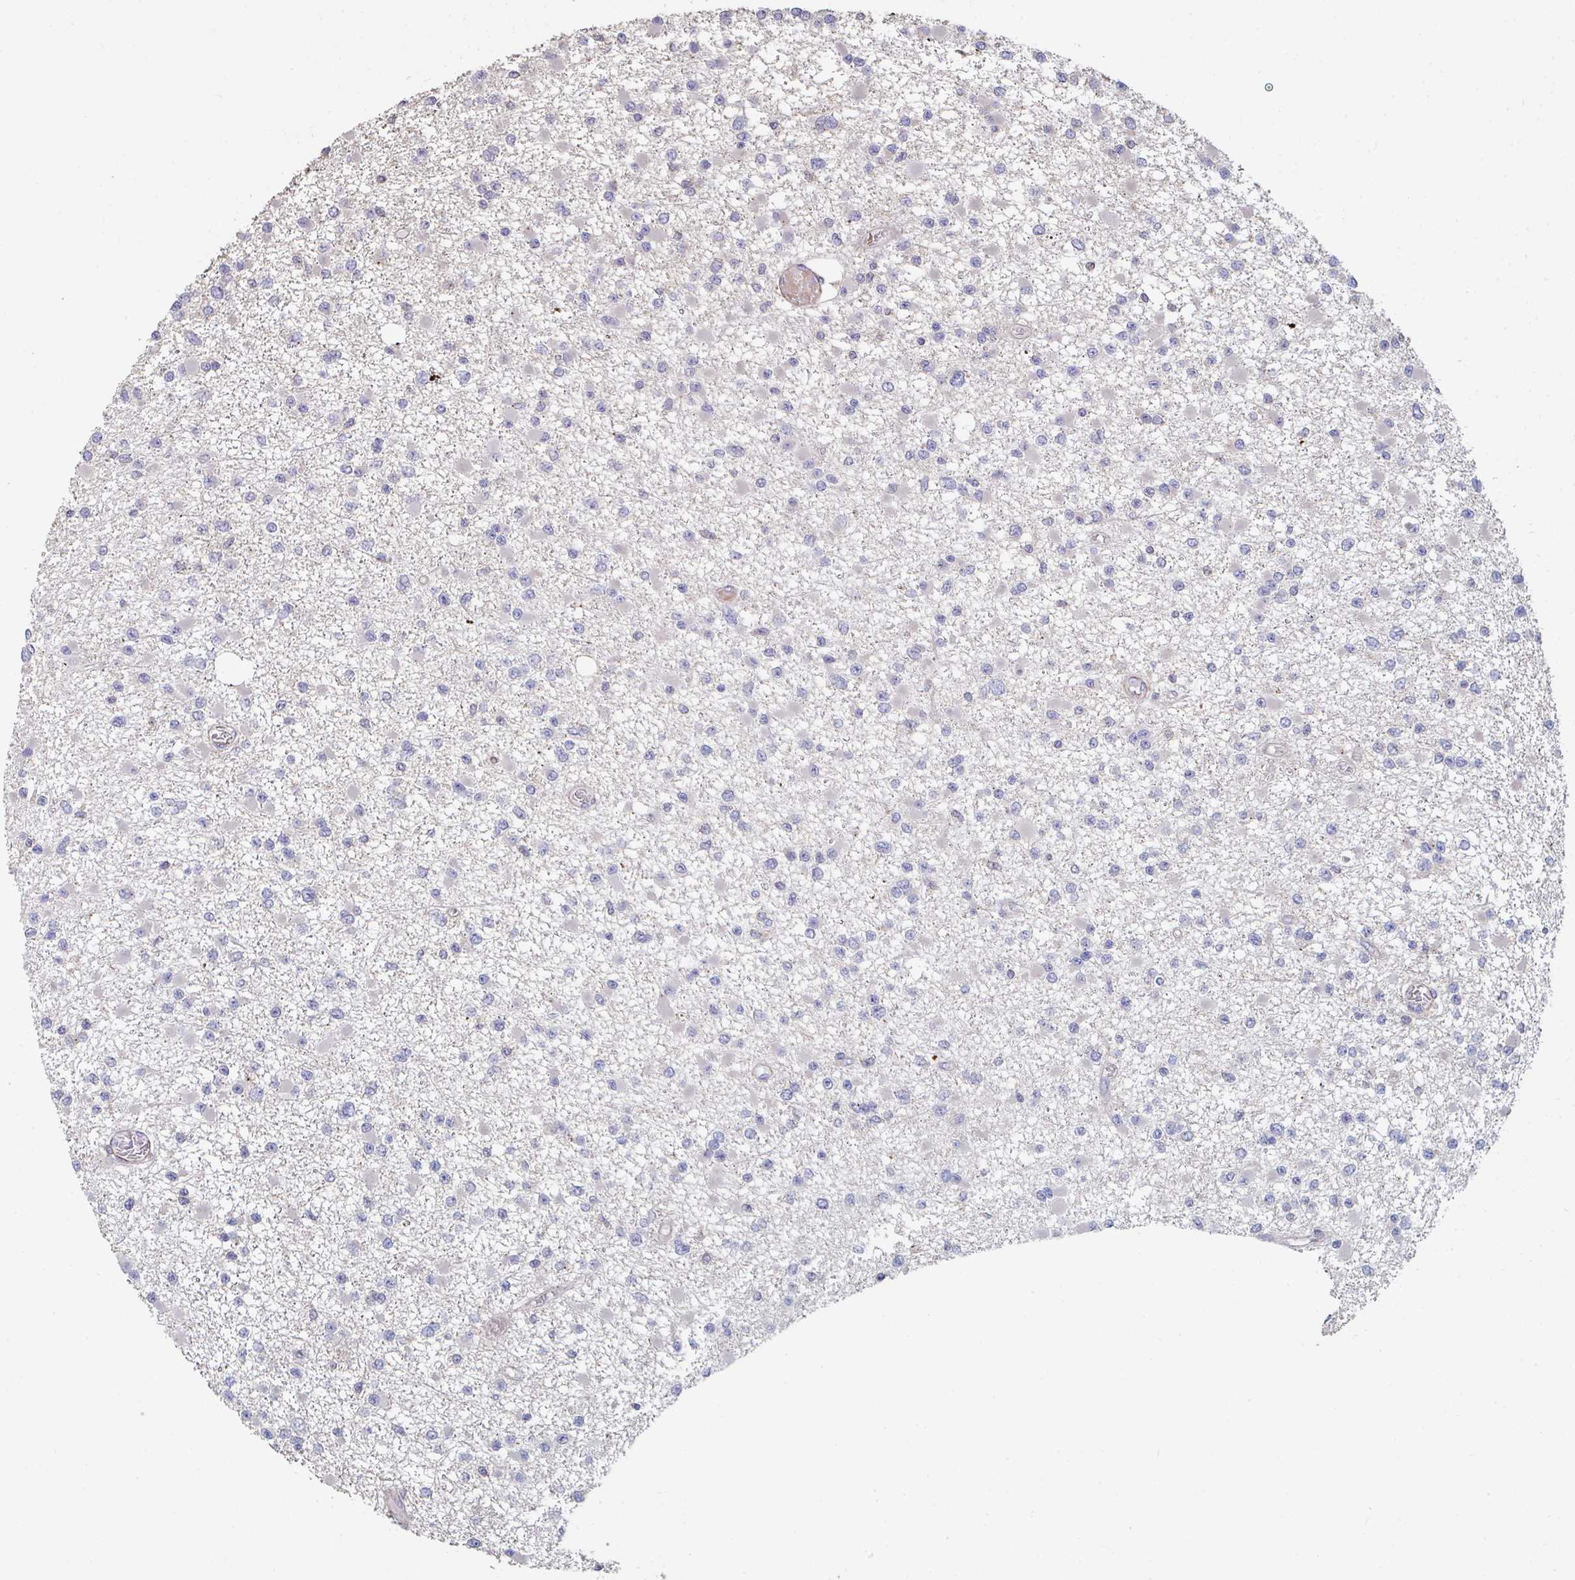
{"staining": {"intensity": "negative", "quantity": "none", "location": "none"}, "tissue": "glioma", "cell_type": "Tumor cells", "image_type": "cancer", "snomed": [{"axis": "morphology", "description": "Glioma, malignant, Low grade"}, {"axis": "topography", "description": "Brain"}], "caption": "Micrograph shows no significant protein staining in tumor cells of glioma.", "gene": "FZD2", "patient": {"sex": "female", "age": 22}}